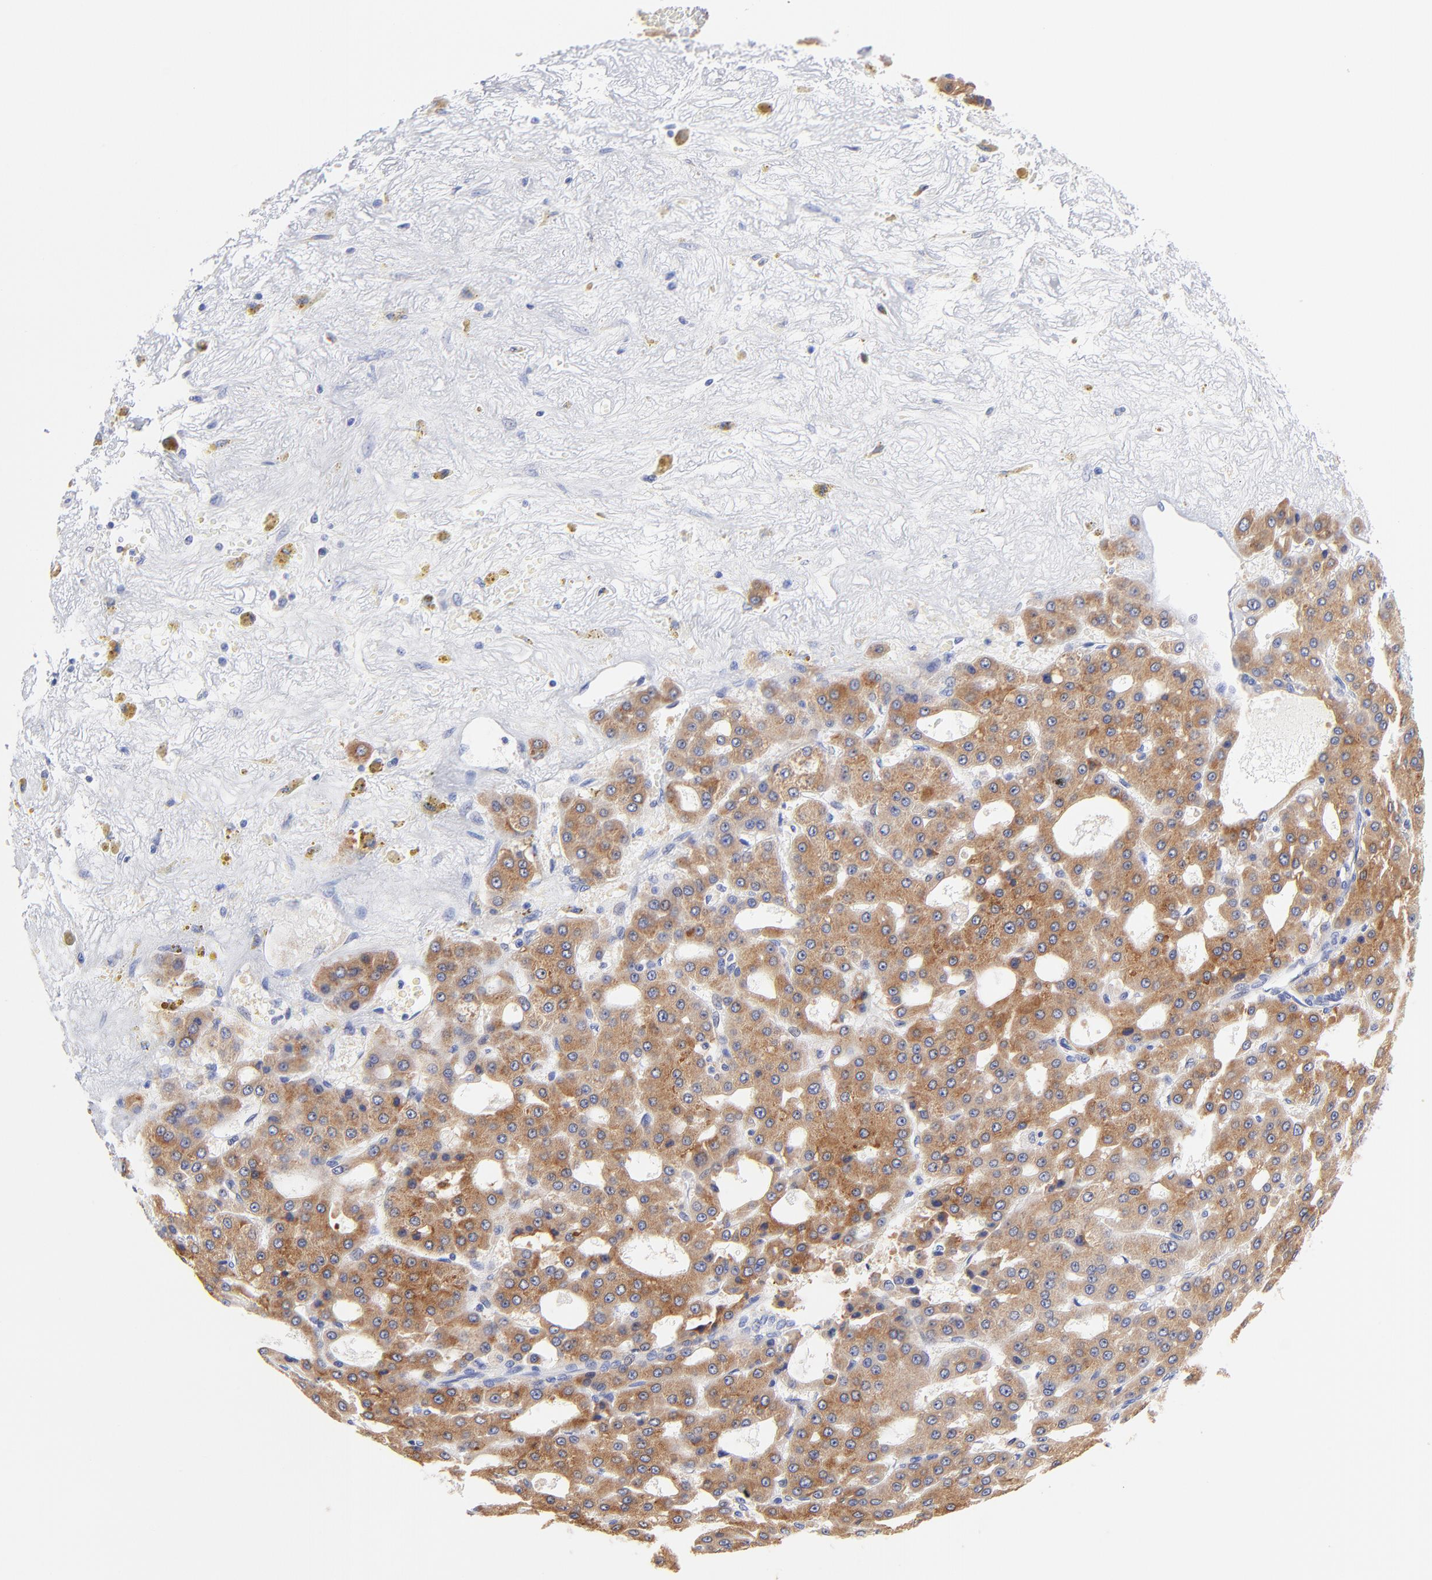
{"staining": {"intensity": "moderate", "quantity": ">75%", "location": "cytoplasmic/membranous"}, "tissue": "liver cancer", "cell_type": "Tumor cells", "image_type": "cancer", "snomed": [{"axis": "morphology", "description": "Carcinoma, Hepatocellular, NOS"}, {"axis": "topography", "description": "Liver"}], "caption": "A high-resolution micrograph shows IHC staining of liver hepatocellular carcinoma, which displays moderate cytoplasmic/membranous expression in approximately >75% of tumor cells. (Brightfield microscopy of DAB IHC at high magnification).", "gene": "EBP", "patient": {"sex": "male", "age": 47}}